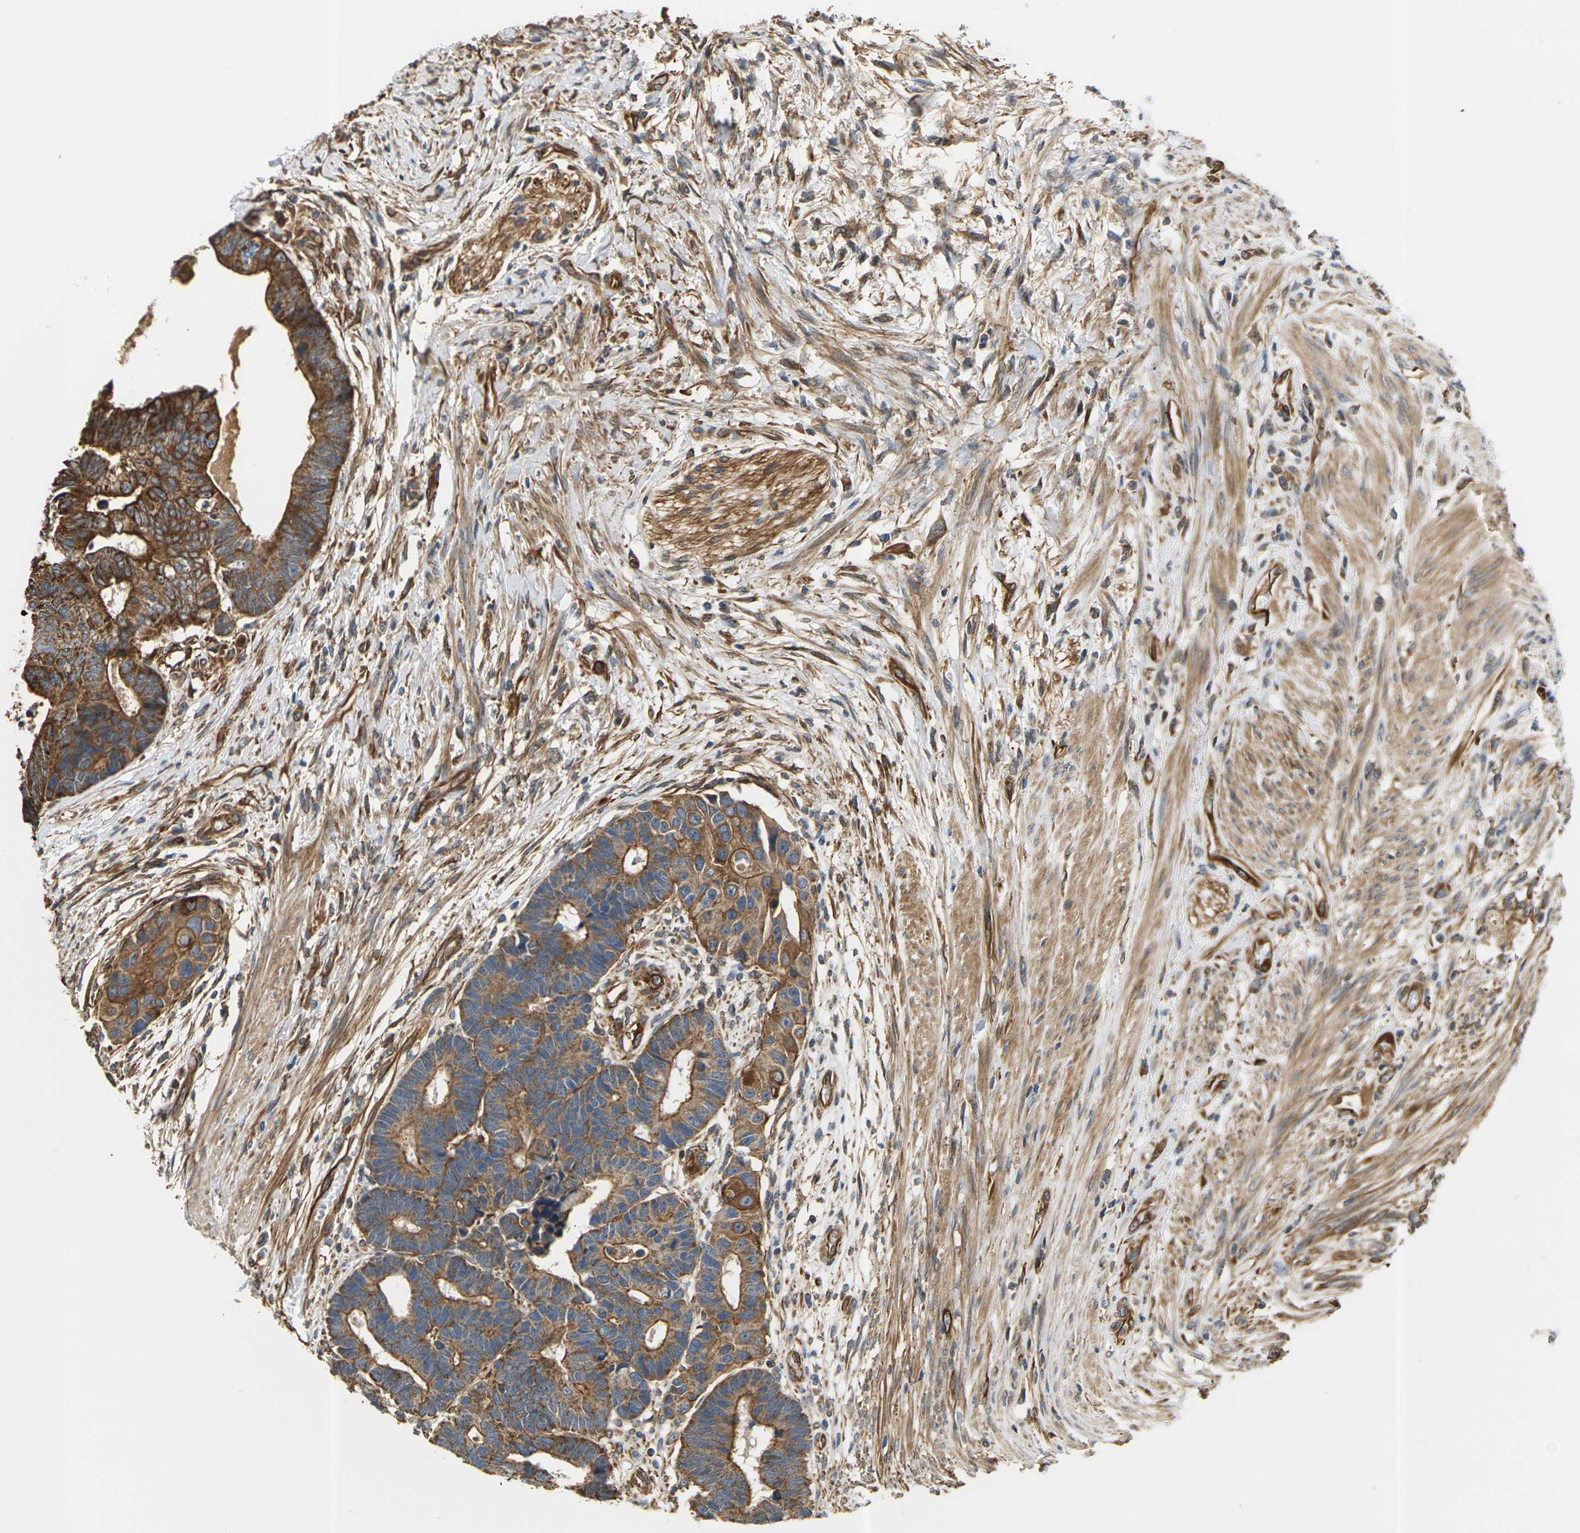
{"staining": {"intensity": "strong", "quantity": ">75%", "location": "cytoplasmic/membranous"}, "tissue": "colorectal cancer", "cell_type": "Tumor cells", "image_type": "cancer", "snomed": [{"axis": "morphology", "description": "Adenocarcinoma, NOS"}, {"axis": "topography", "description": "Rectum"}], "caption": "Strong cytoplasmic/membranous expression is identified in approximately >75% of tumor cells in colorectal cancer. The staining was performed using DAB (3,3'-diaminobenzidine) to visualize the protein expression in brown, while the nuclei were stained in blue with hematoxylin (Magnification: 20x).", "gene": "PCDHB4", "patient": {"sex": "male", "age": 51}}